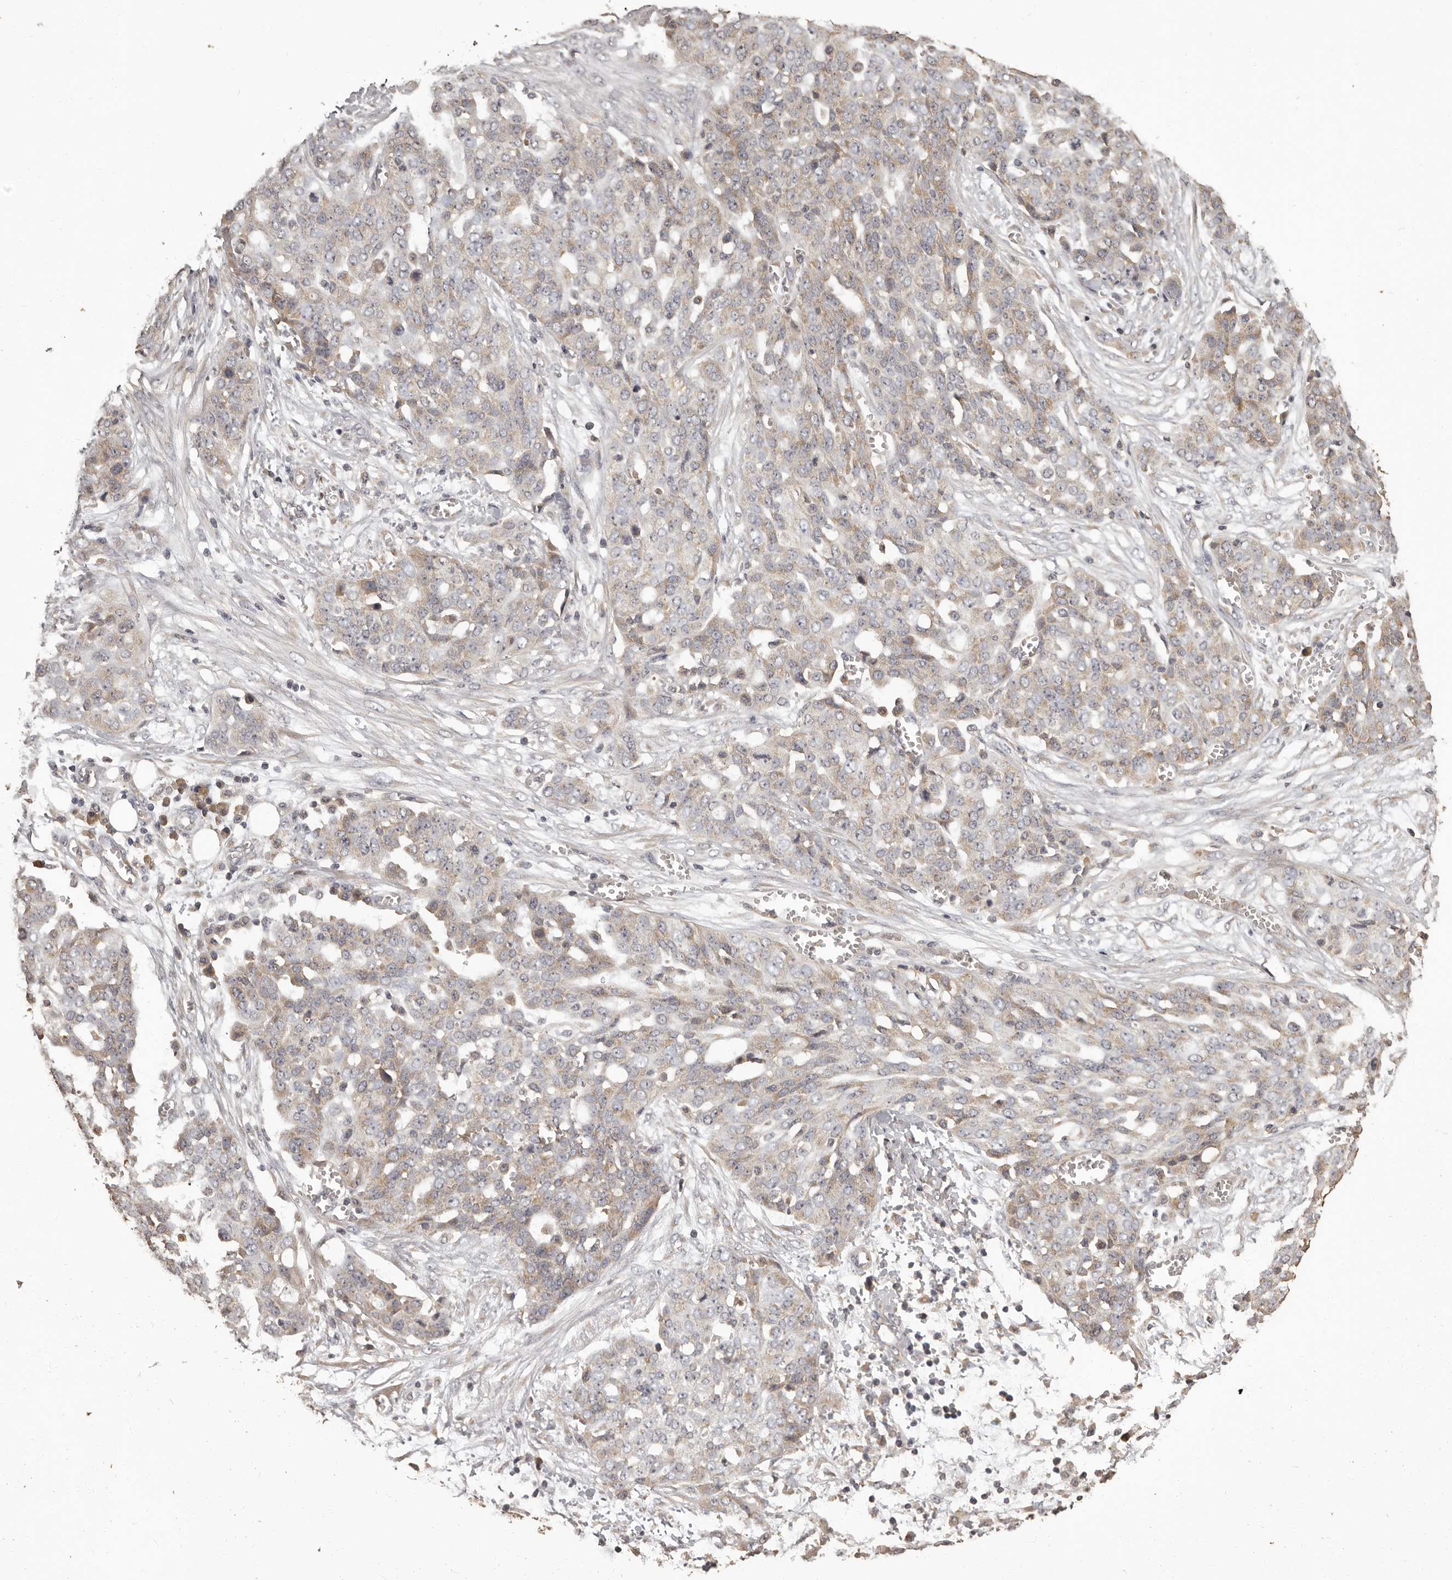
{"staining": {"intensity": "weak", "quantity": ">75%", "location": "cytoplasmic/membranous"}, "tissue": "ovarian cancer", "cell_type": "Tumor cells", "image_type": "cancer", "snomed": [{"axis": "morphology", "description": "Cystadenocarcinoma, serous, NOS"}, {"axis": "topography", "description": "Soft tissue"}, {"axis": "topography", "description": "Ovary"}], "caption": "High-magnification brightfield microscopy of ovarian cancer stained with DAB (brown) and counterstained with hematoxylin (blue). tumor cells exhibit weak cytoplasmic/membranous staining is appreciated in about>75% of cells.", "gene": "MGAT5", "patient": {"sex": "female", "age": 57}}